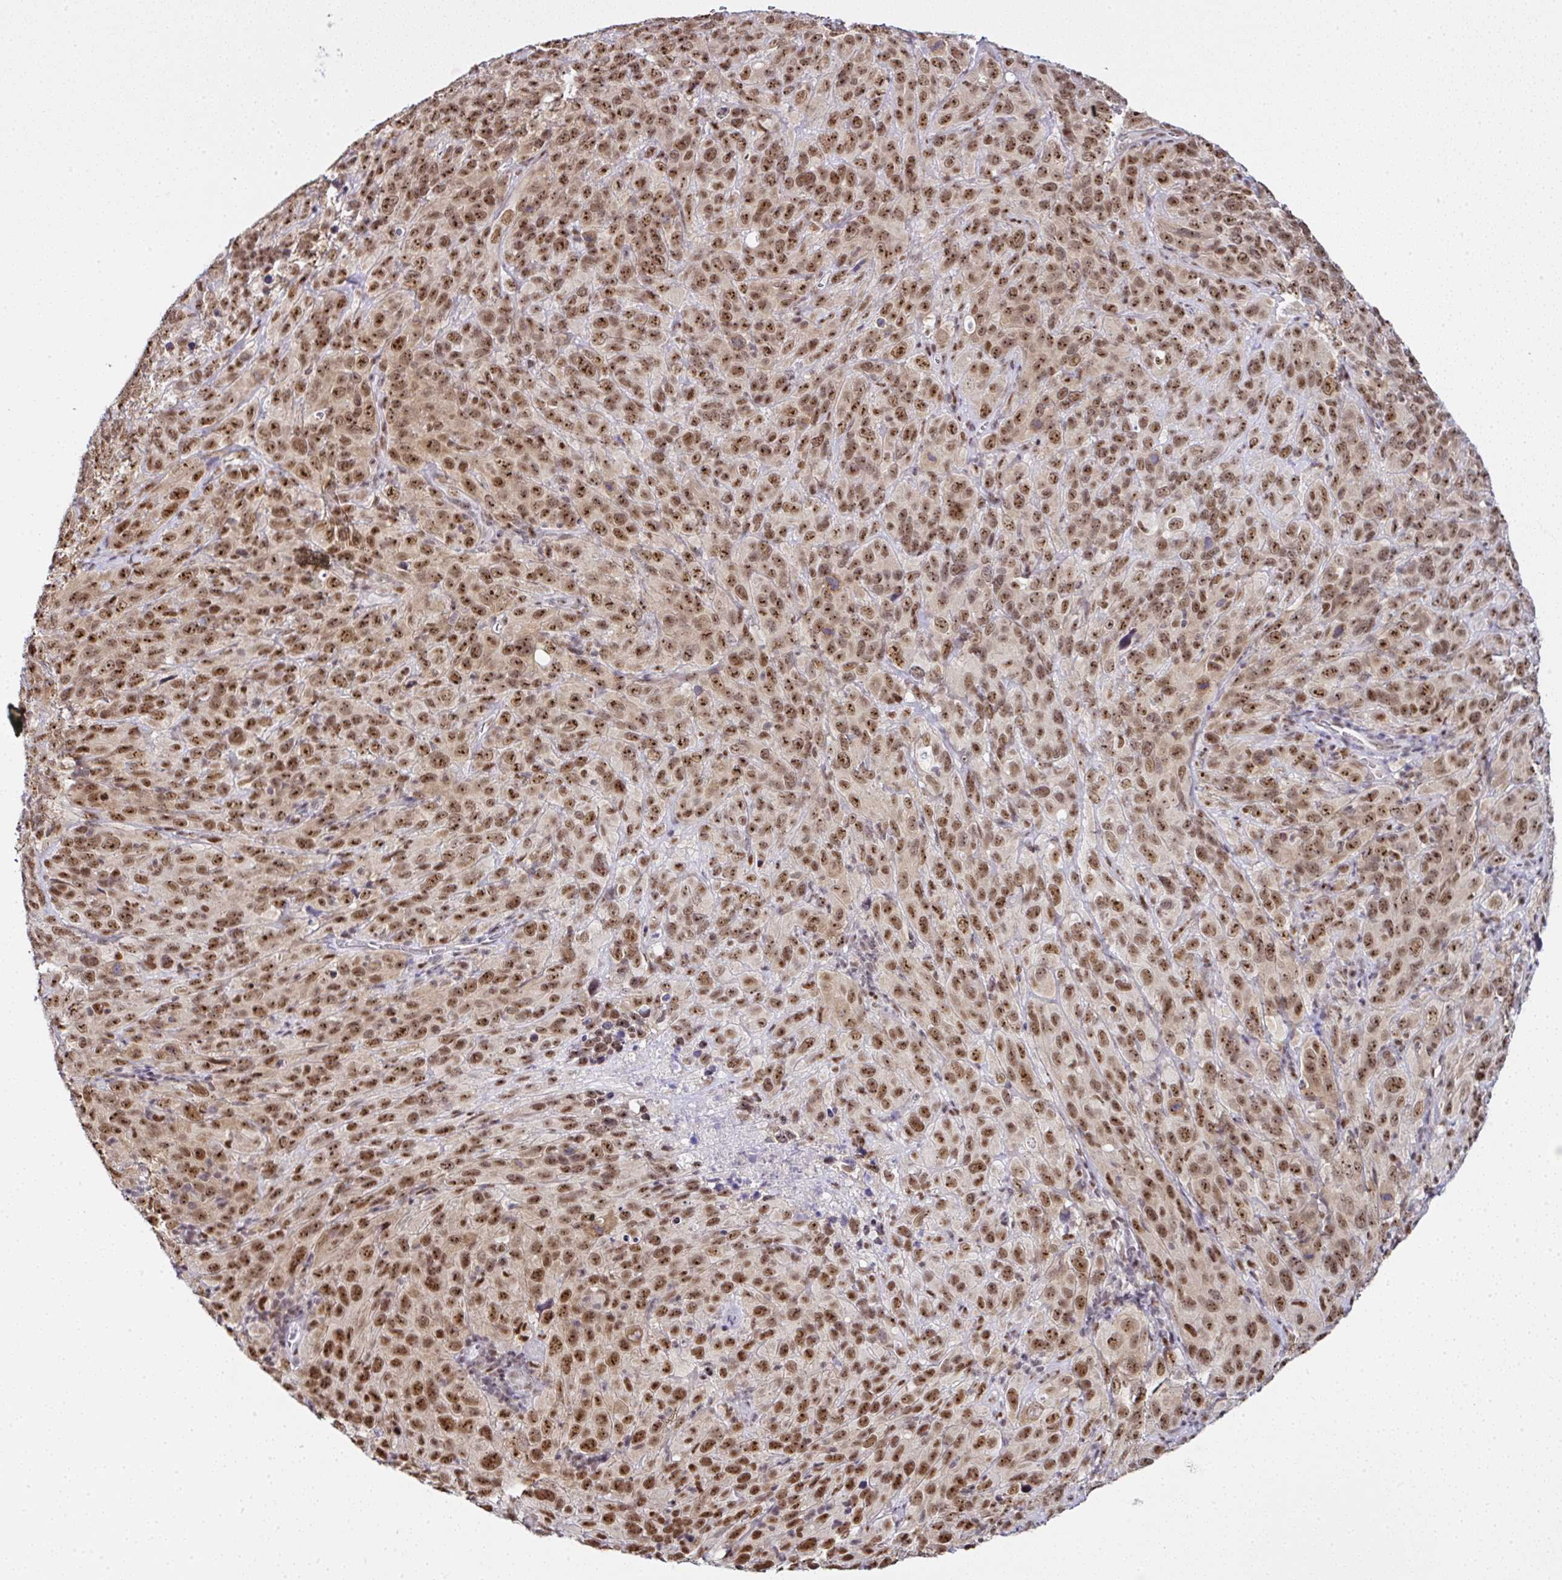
{"staining": {"intensity": "moderate", "quantity": ">75%", "location": "nuclear"}, "tissue": "cervical cancer", "cell_type": "Tumor cells", "image_type": "cancer", "snomed": [{"axis": "morphology", "description": "Squamous cell carcinoma, NOS"}, {"axis": "topography", "description": "Cervix"}], "caption": "This micrograph exhibits squamous cell carcinoma (cervical) stained with IHC to label a protein in brown. The nuclear of tumor cells show moderate positivity for the protein. Nuclei are counter-stained blue.", "gene": "PTPN2", "patient": {"sex": "female", "age": 51}}